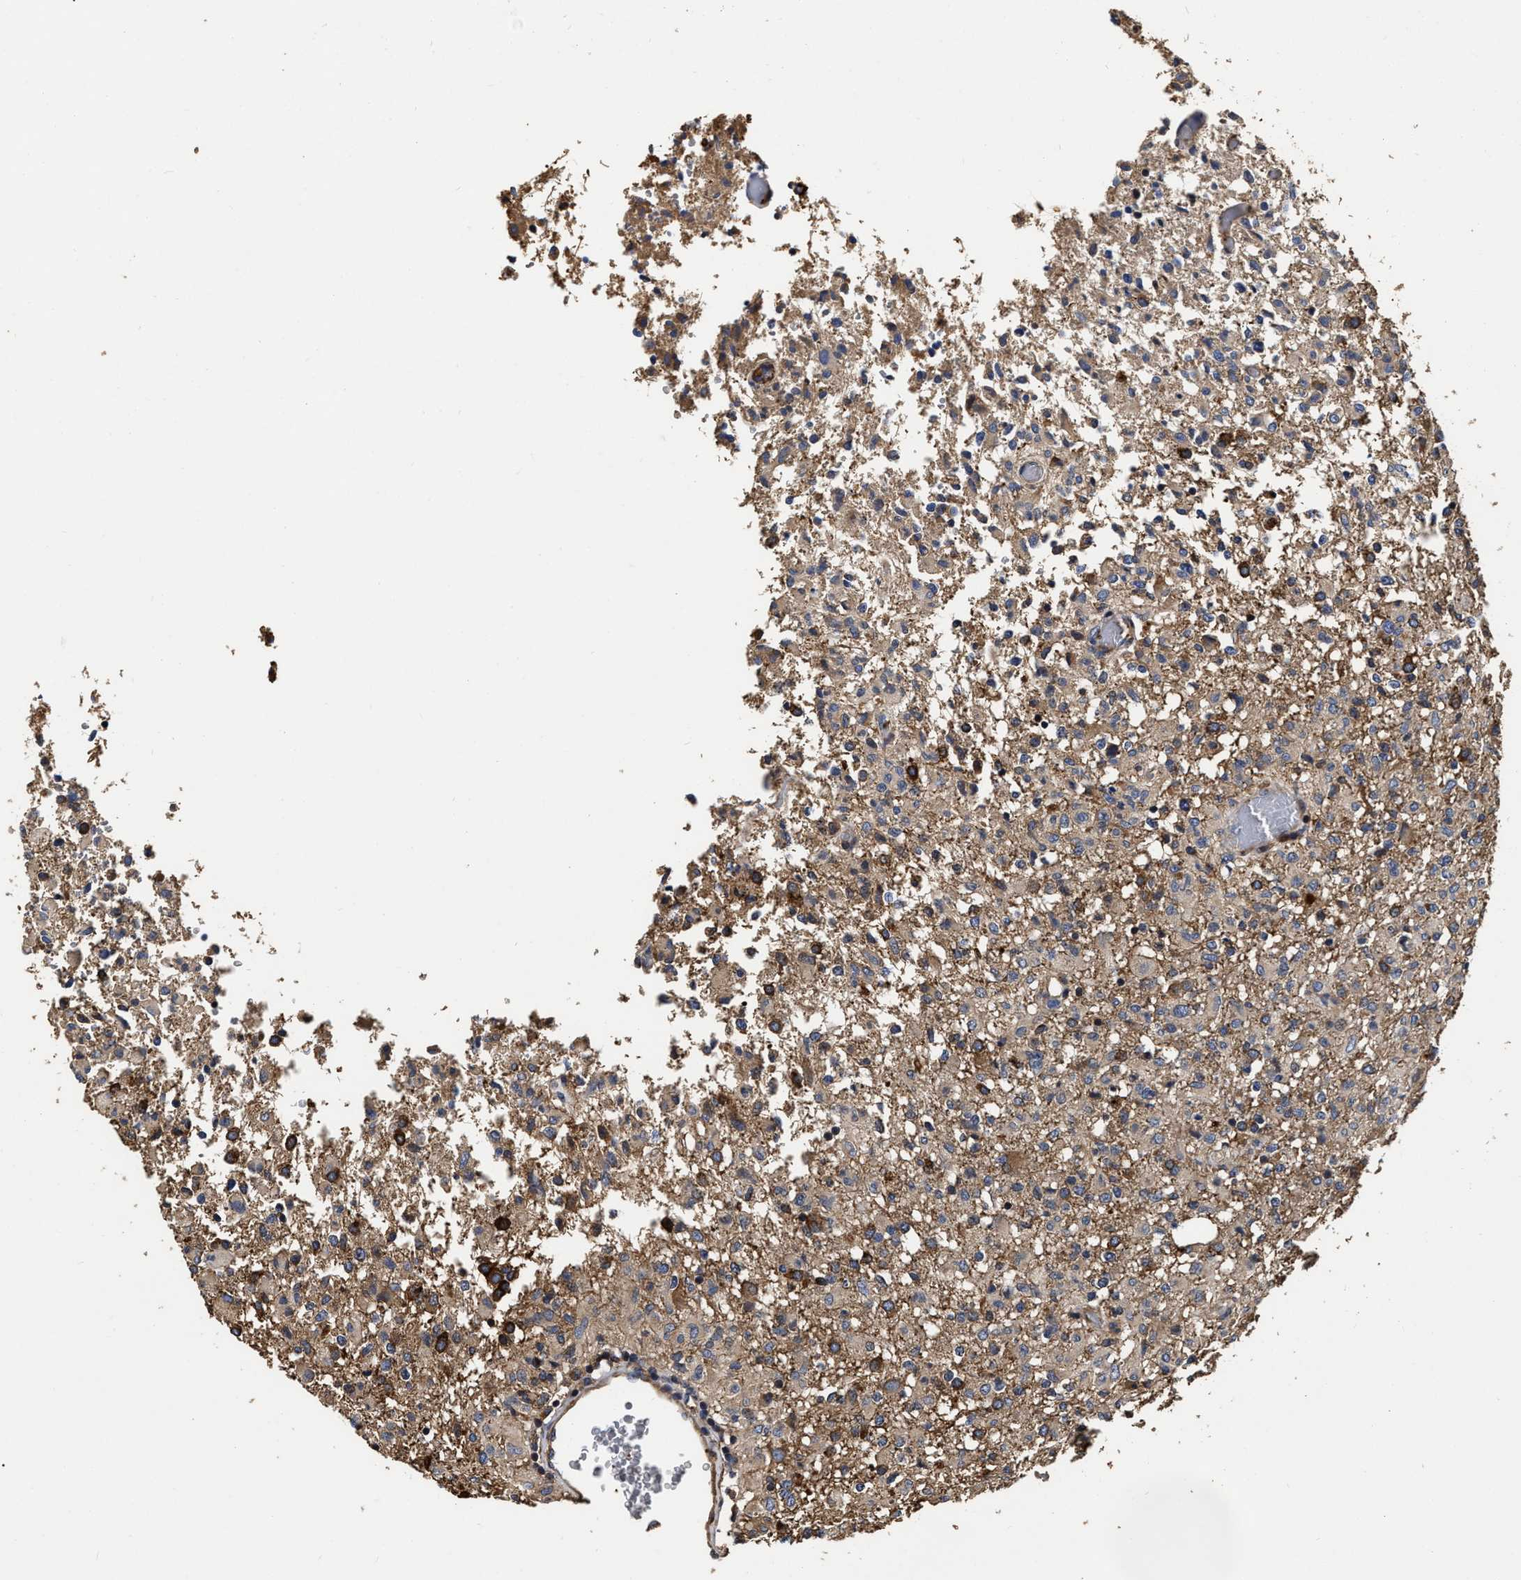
{"staining": {"intensity": "moderate", "quantity": ">75%", "location": "cytoplasmic/membranous"}, "tissue": "glioma", "cell_type": "Tumor cells", "image_type": "cancer", "snomed": [{"axis": "morphology", "description": "Glioma, malignant, High grade"}, {"axis": "topography", "description": "Brain"}], "caption": "Immunohistochemical staining of malignant glioma (high-grade) reveals medium levels of moderate cytoplasmic/membranous protein staining in approximately >75% of tumor cells.", "gene": "ABCG8", "patient": {"sex": "female", "age": 57}}